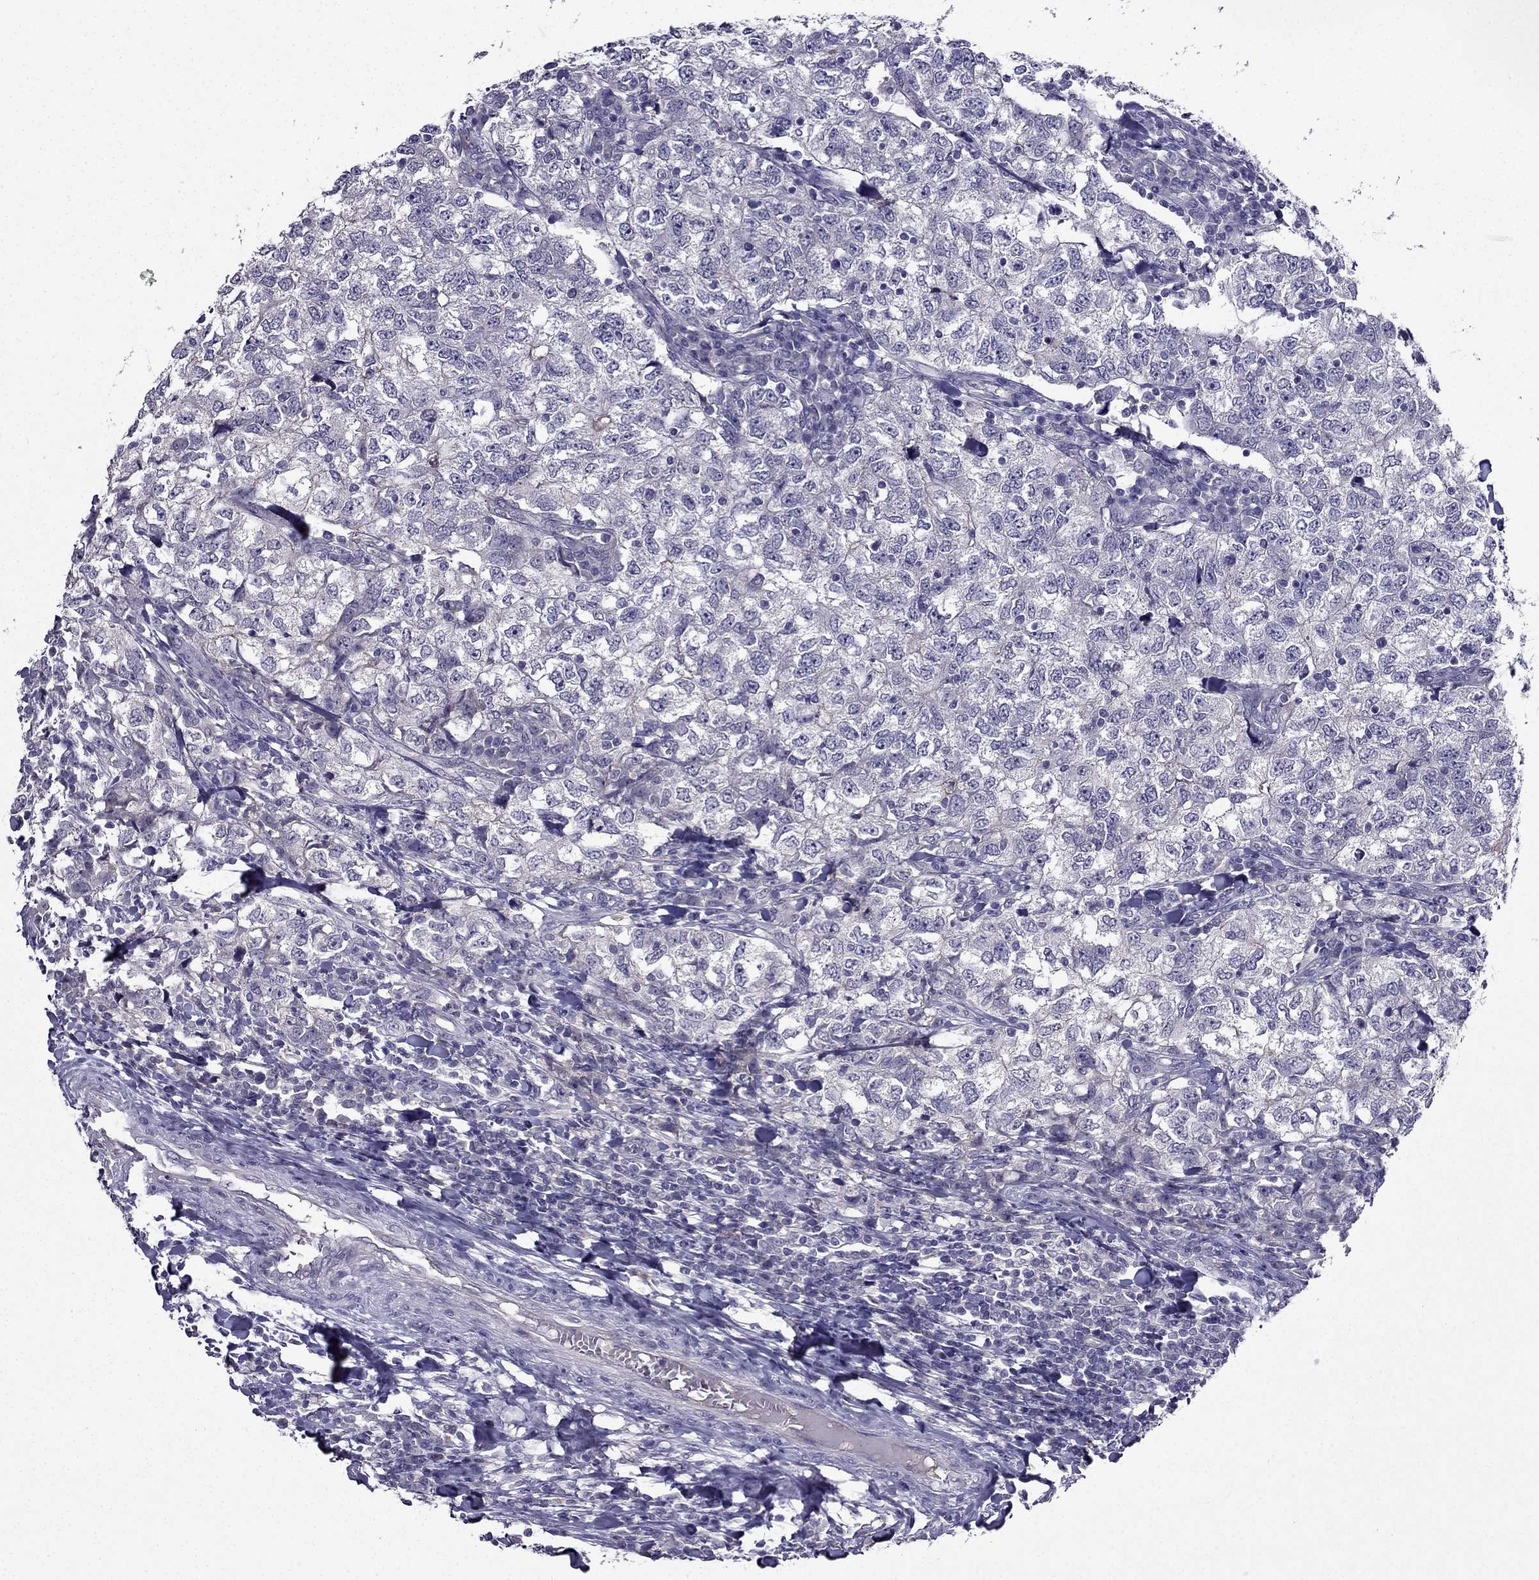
{"staining": {"intensity": "negative", "quantity": "none", "location": "none"}, "tissue": "breast cancer", "cell_type": "Tumor cells", "image_type": "cancer", "snomed": [{"axis": "morphology", "description": "Duct carcinoma"}, {"axis": "topography", "description": "Breast"}], "caption": "Immunohistochemical staining of breast intraductal carcinoma reveals no significant expression in tumor cells. (DAB immunohistochemistry (IHC) visualized using brightfield microscopy, high magnification).", "gene": "DUSP15", "patient": {"sex": "female", "age": 30}}